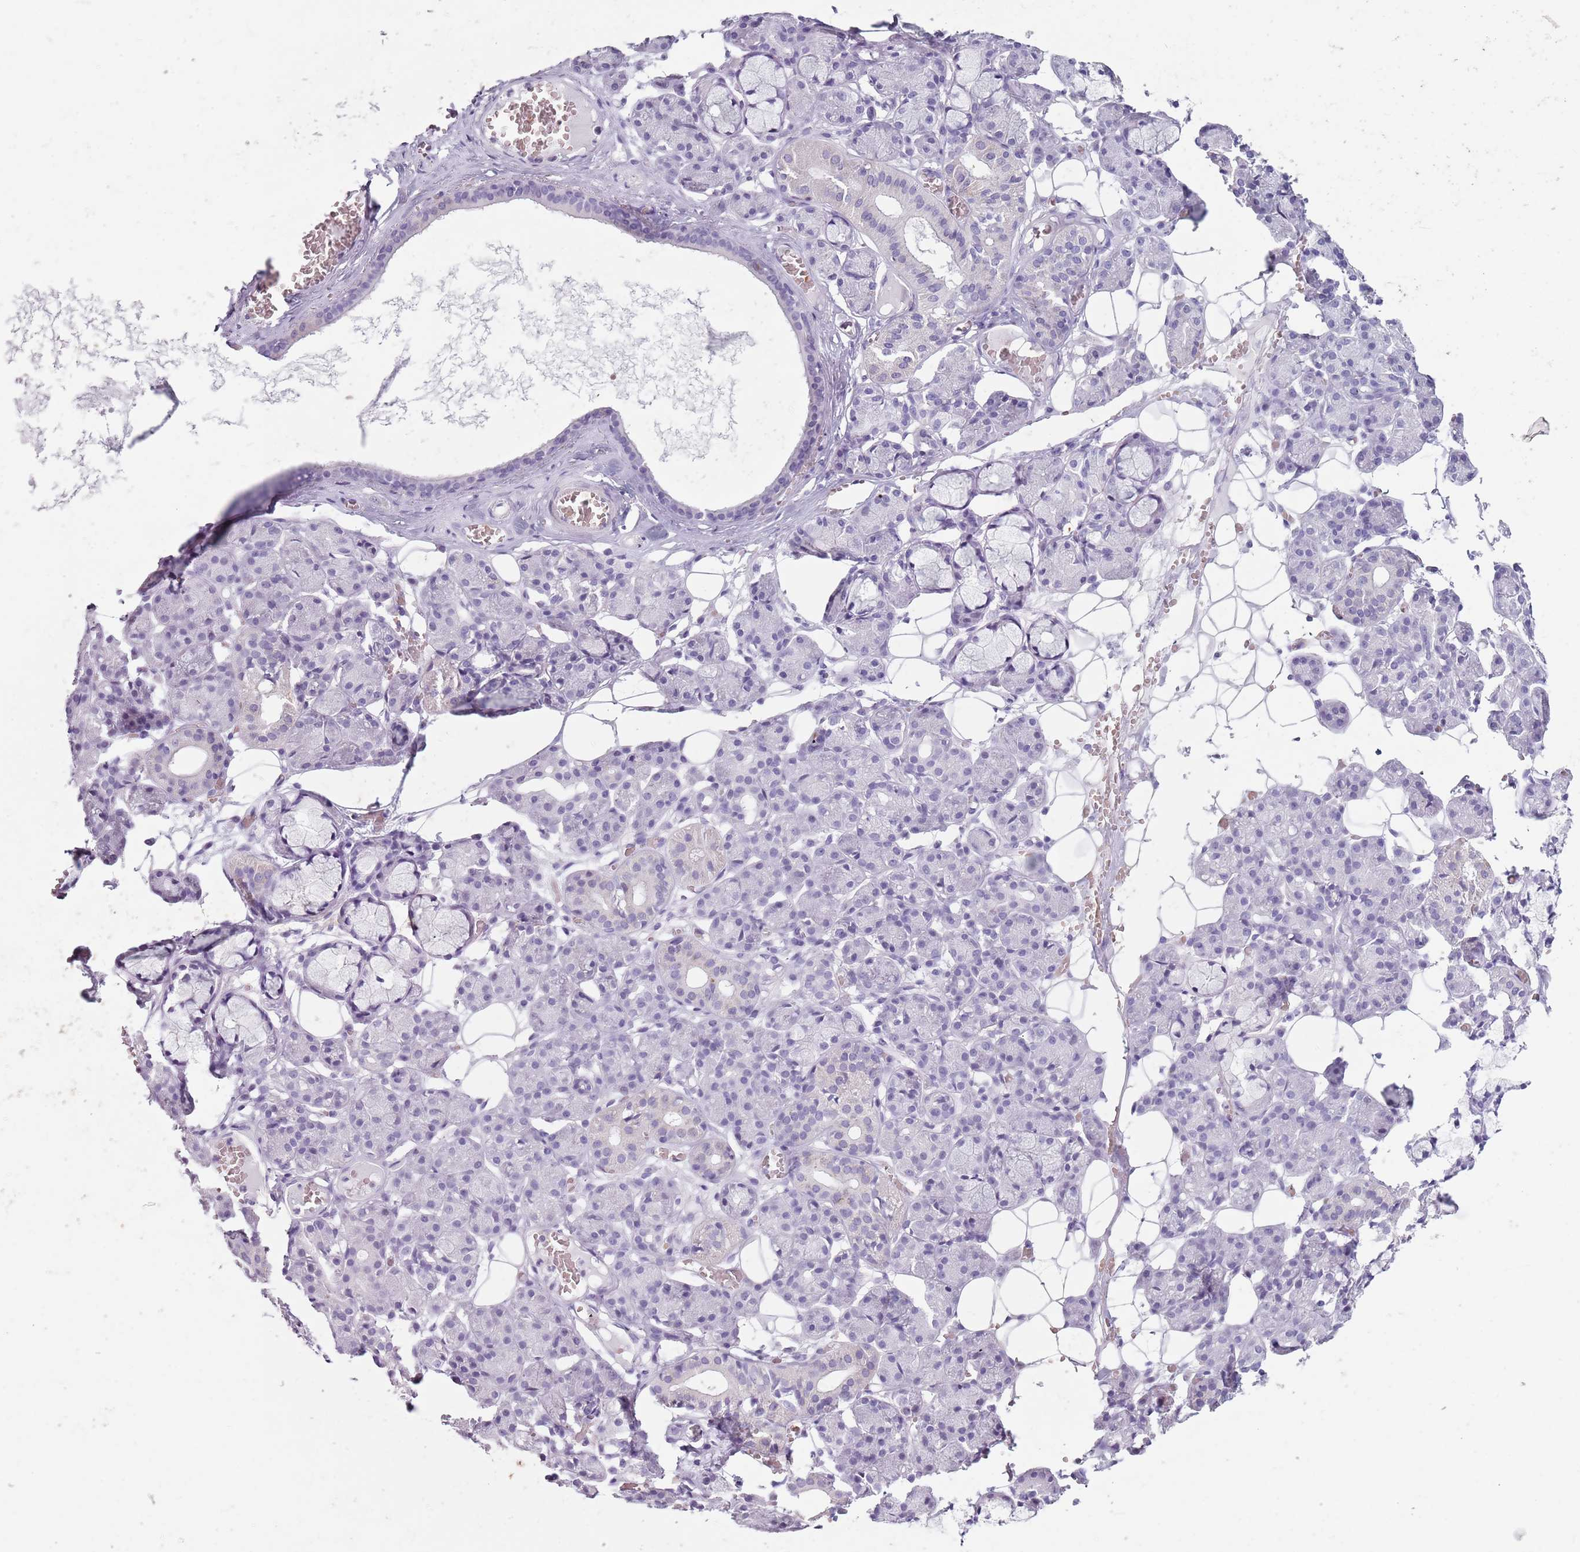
{"staining": {"intensity": "negative", "quantity": "none", "location": "none"}, "tissue": "salivary gland", "cell_type": "Glandular cells", "image_type": "normal", "snomed": [{"axis": "morphology", "description": "Normal tissue, NOS"}, {"axis": "topography", "description": "Salivary gland"}], "caption": "Immunohistochemistry (IHC) of benign salivary gland exhibits no staining in glandular cells. (DAB immunohistochemistry (IHC) with hematoxylin counter stain).", "gene": "SPESP1", "patient": {"sex": "male", "age": 63}}